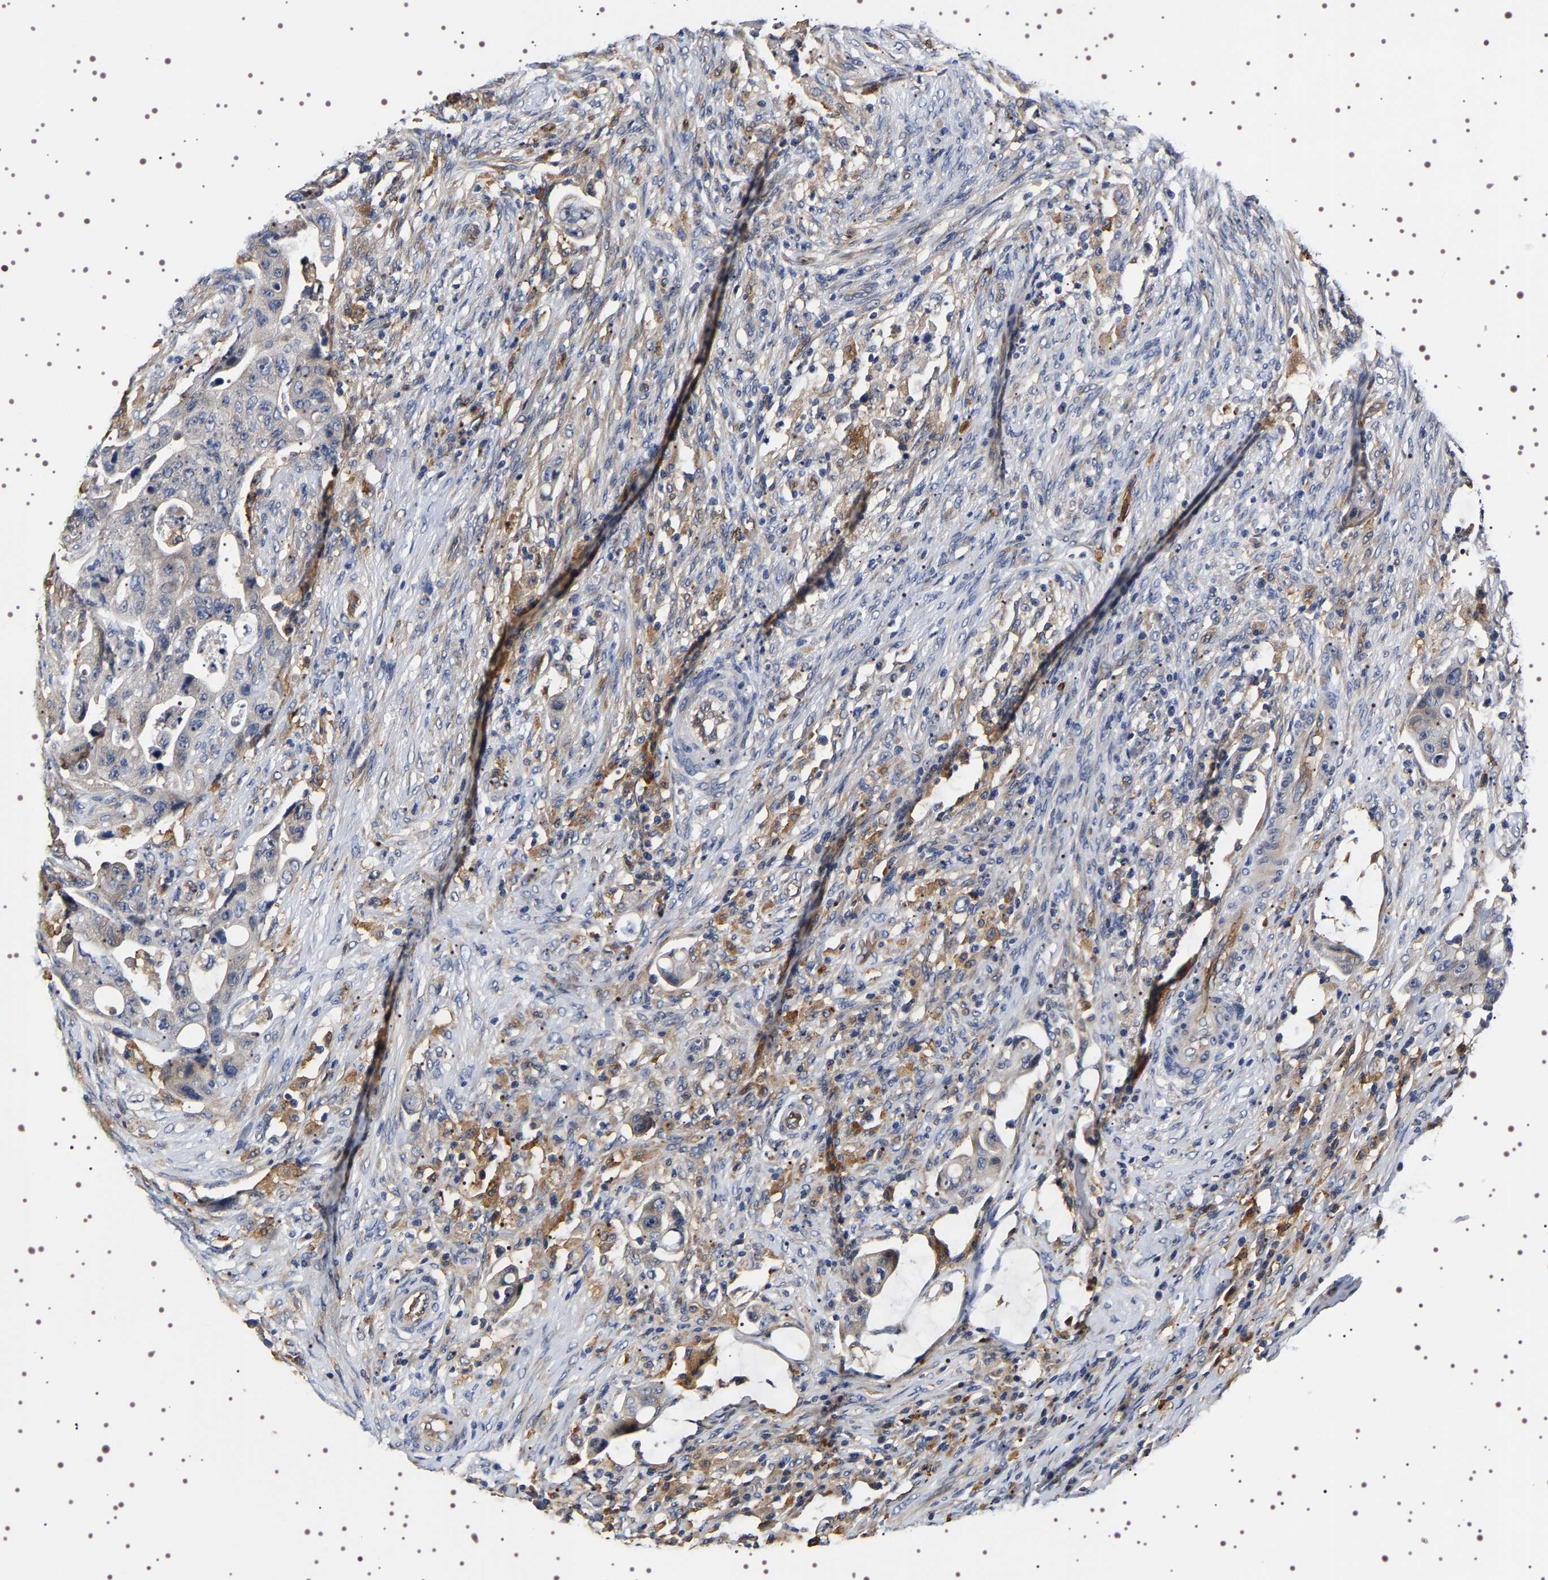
{"staining": {"intensity": "negative", "quantity": "none", "location": "none"}, "tissue": "colorectal cancer", "cell_type": "Tumor cells", "image_type": "cancer", "snomed": [{"axis": "morphology", "description": "Adenocarcinoma, NOS"}, {"axis": "topography", "description": "Rectum"}], "caption": "There is no significant expression in tumor cells of colorectal adenocarcinoma.", "gene": "ALPL", "patient": {"sex": "female", "age": 71}}